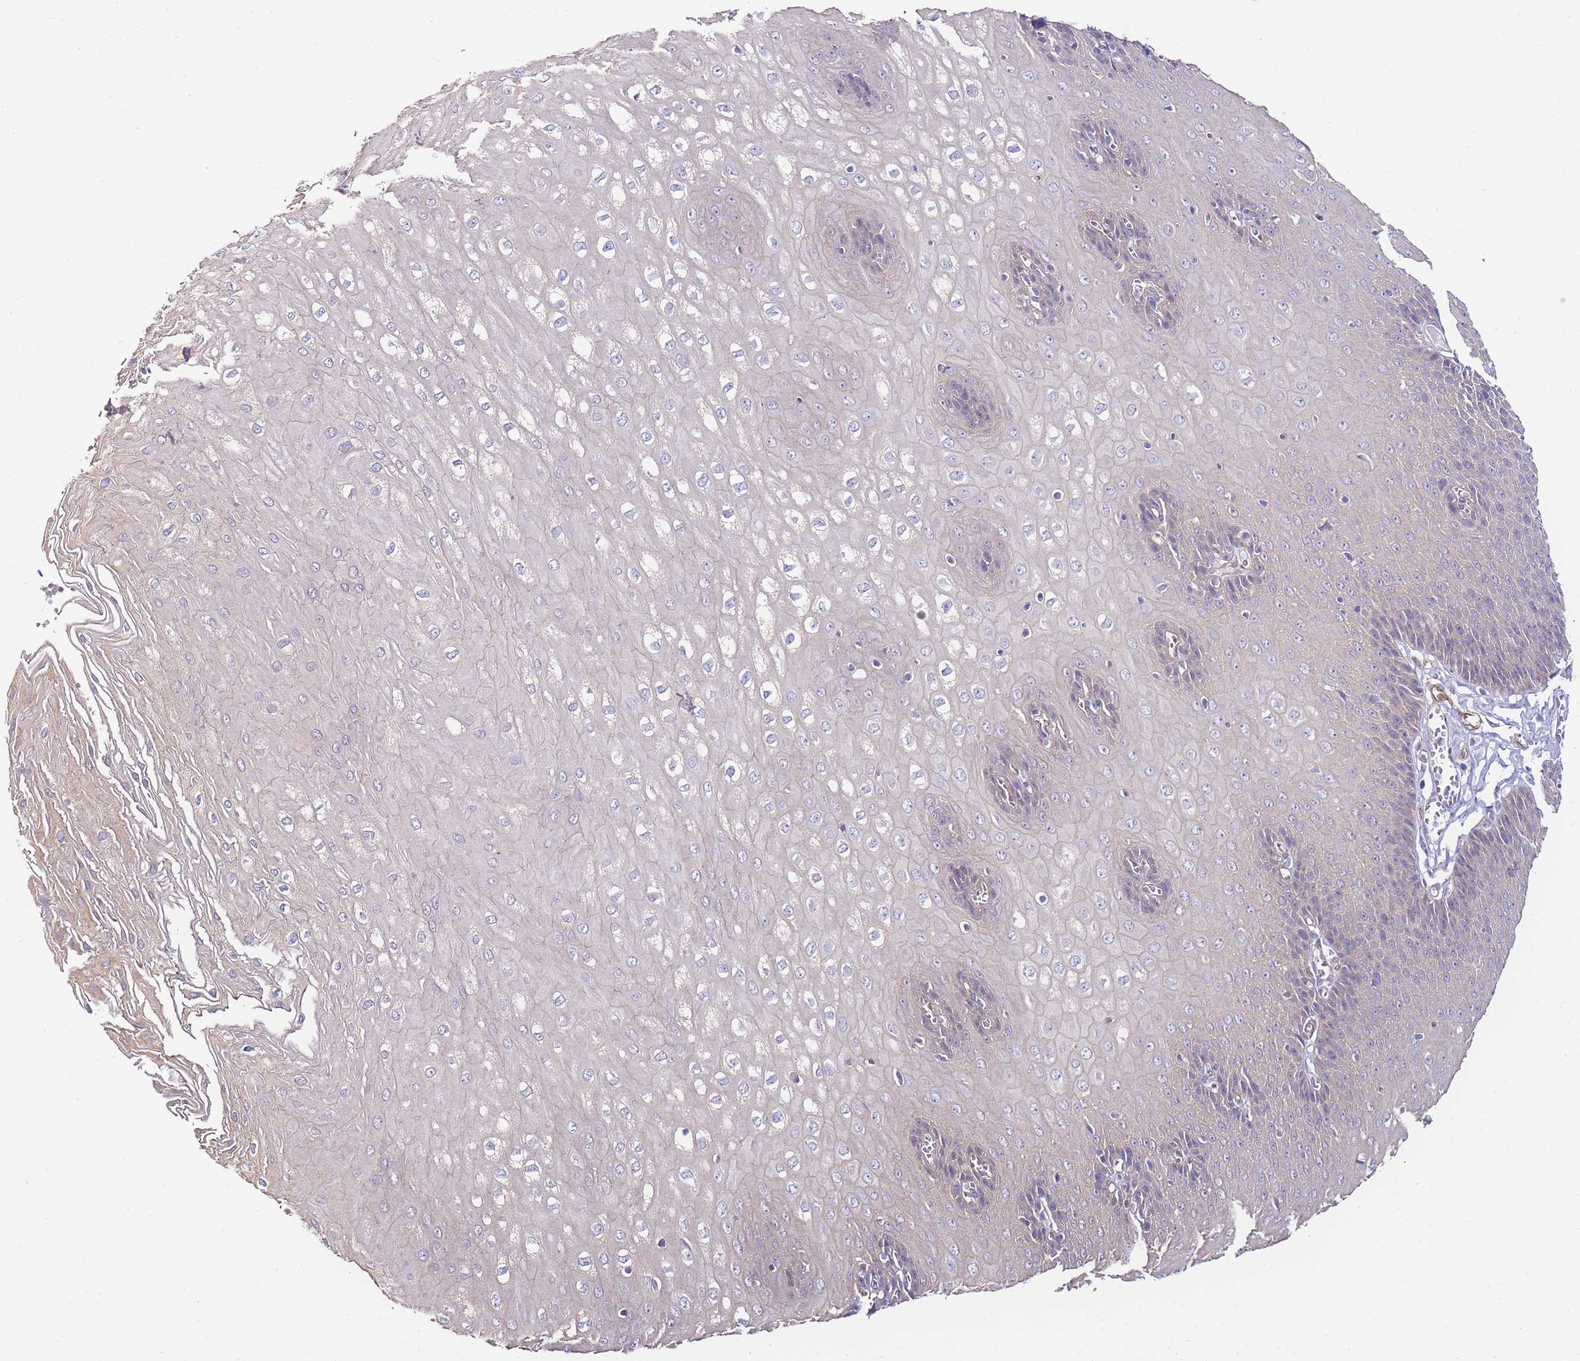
{"staining": {"intensity": "weak", "quantity": "<25%", "location": "cytoplasmic/membranous"}, "tissue": "esophagus", "cell_type": "Squamous epithelial cells", "image_type": "normal", "snomed": [{"axis": "morphology", "description": "Normal tissue, NOS"}, {"axis": "topography", "description": "Esophagus"}], "caption": "The immunohistochemistry (IHC) photomicrograph has no significant expression in squamous epithelial cells of esophagus. The staining is performed using DAB (3,3'-diaminobenzidine) brown chromogen with nuclei counter-stained in using hematoxylin.", "gene": "PDCD7", "patient": {"sex": "male", "age": 60}}